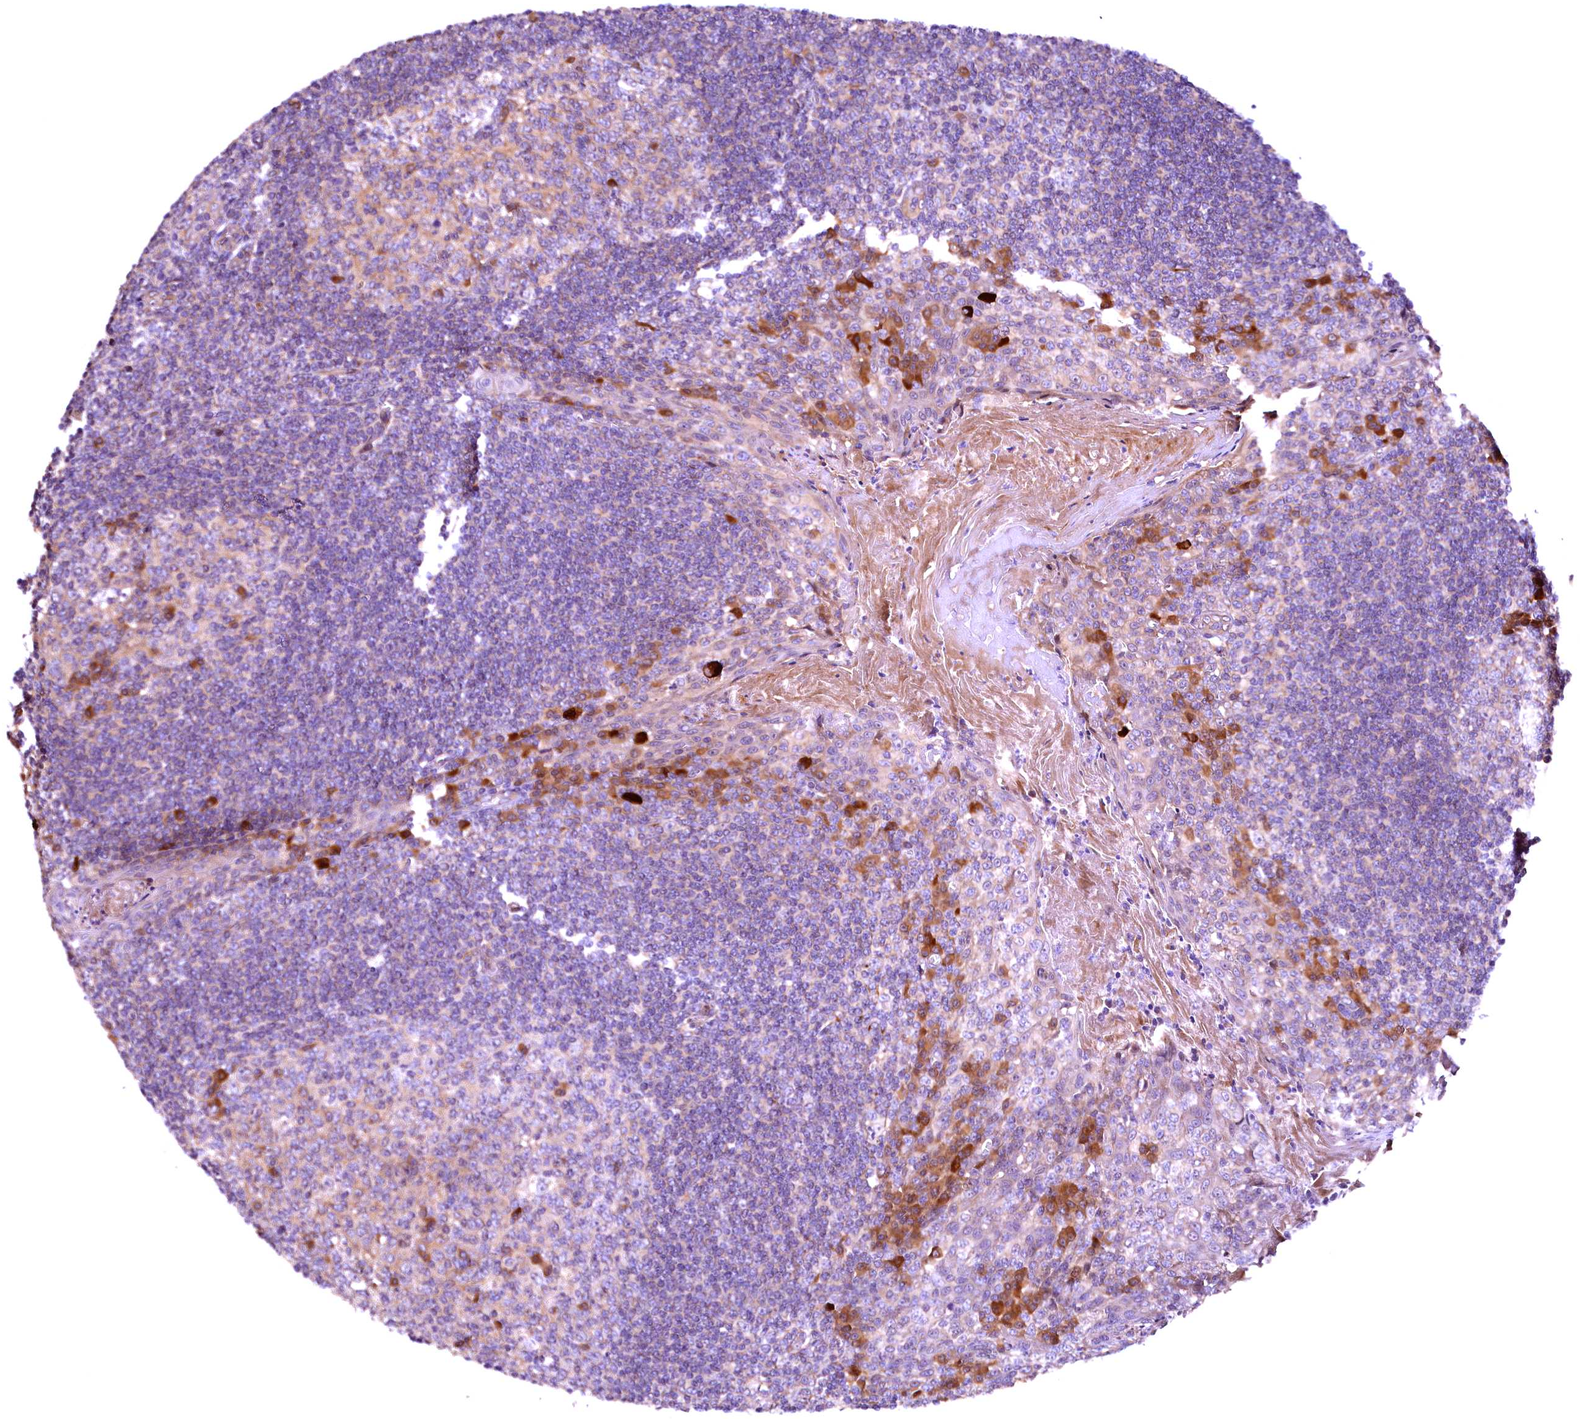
{"staining": {"intensity": "weak", "quantity": "<25%", "location": "cytoplasmic/membranous"}, "tissue": "tonsil", "cell_type": "Germinal center cells", "image_type": "normal", "snomed": [{"axis": "morphology", "description": "Normal tissue, NOS"}, {"axis": "topography", "description": "Tonsil"}], "caption": "Protein analysis of benign tonsil displays no significant expression in germinal center cells.", "gene": "RPUSD2", "patient": {"sex": "male", "age": 27}}